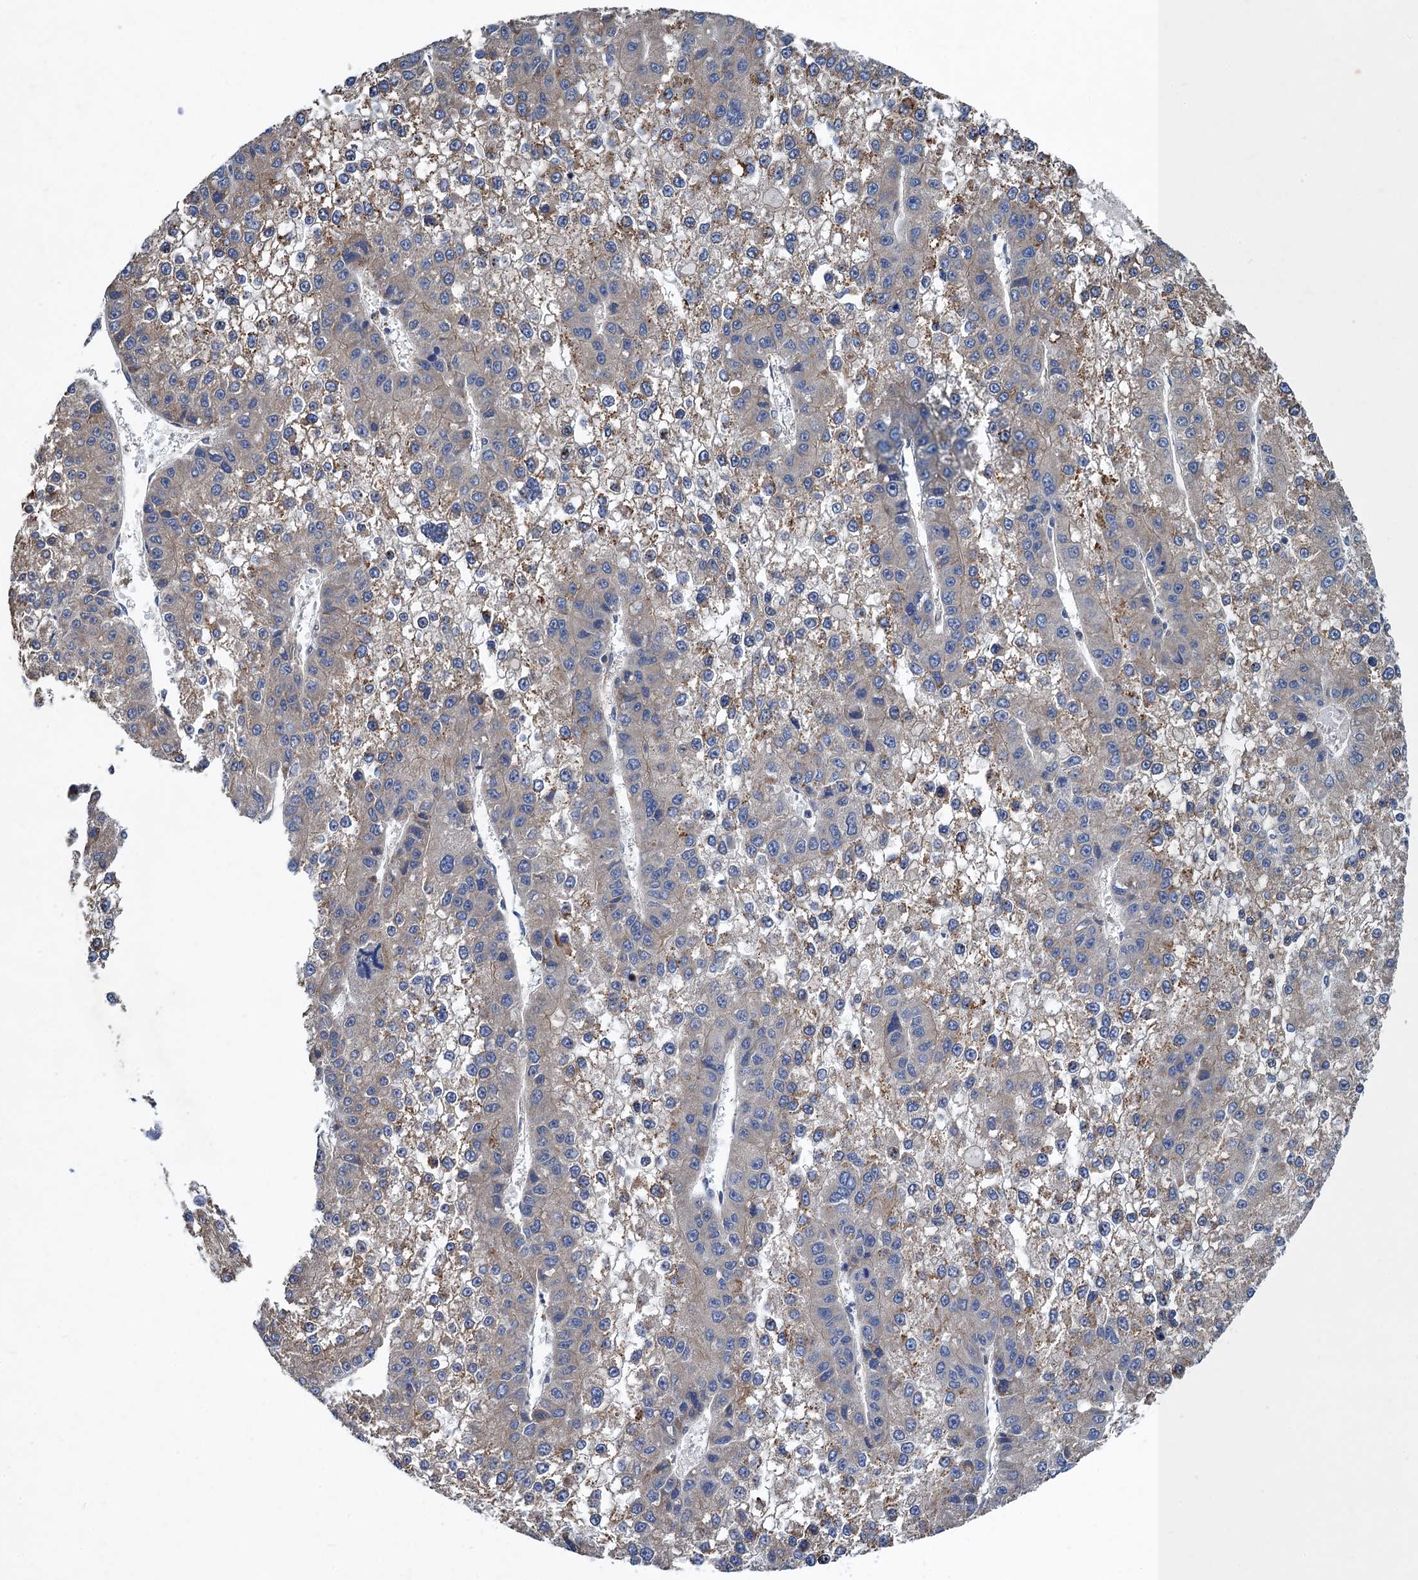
{"staining": {"intensity": "negative", "quantity": "none", "location": "none"}, "tissue": "liver cancer", "cell_type": "Tumor cells", "image_type": "cancer", "snomed": [{"axis": "morphology", "description": "Carcinoma, Hepatocellular, NOS"}, {"axis": "topography", "description": "Liver"}], "caption": "Liver cancer (hepatocellular carcinoma) stained for a protein using IHC exhibits no positivity tumor cells.", "gene": "PJA2", "patient": {"sex": "female", "age": 73}}